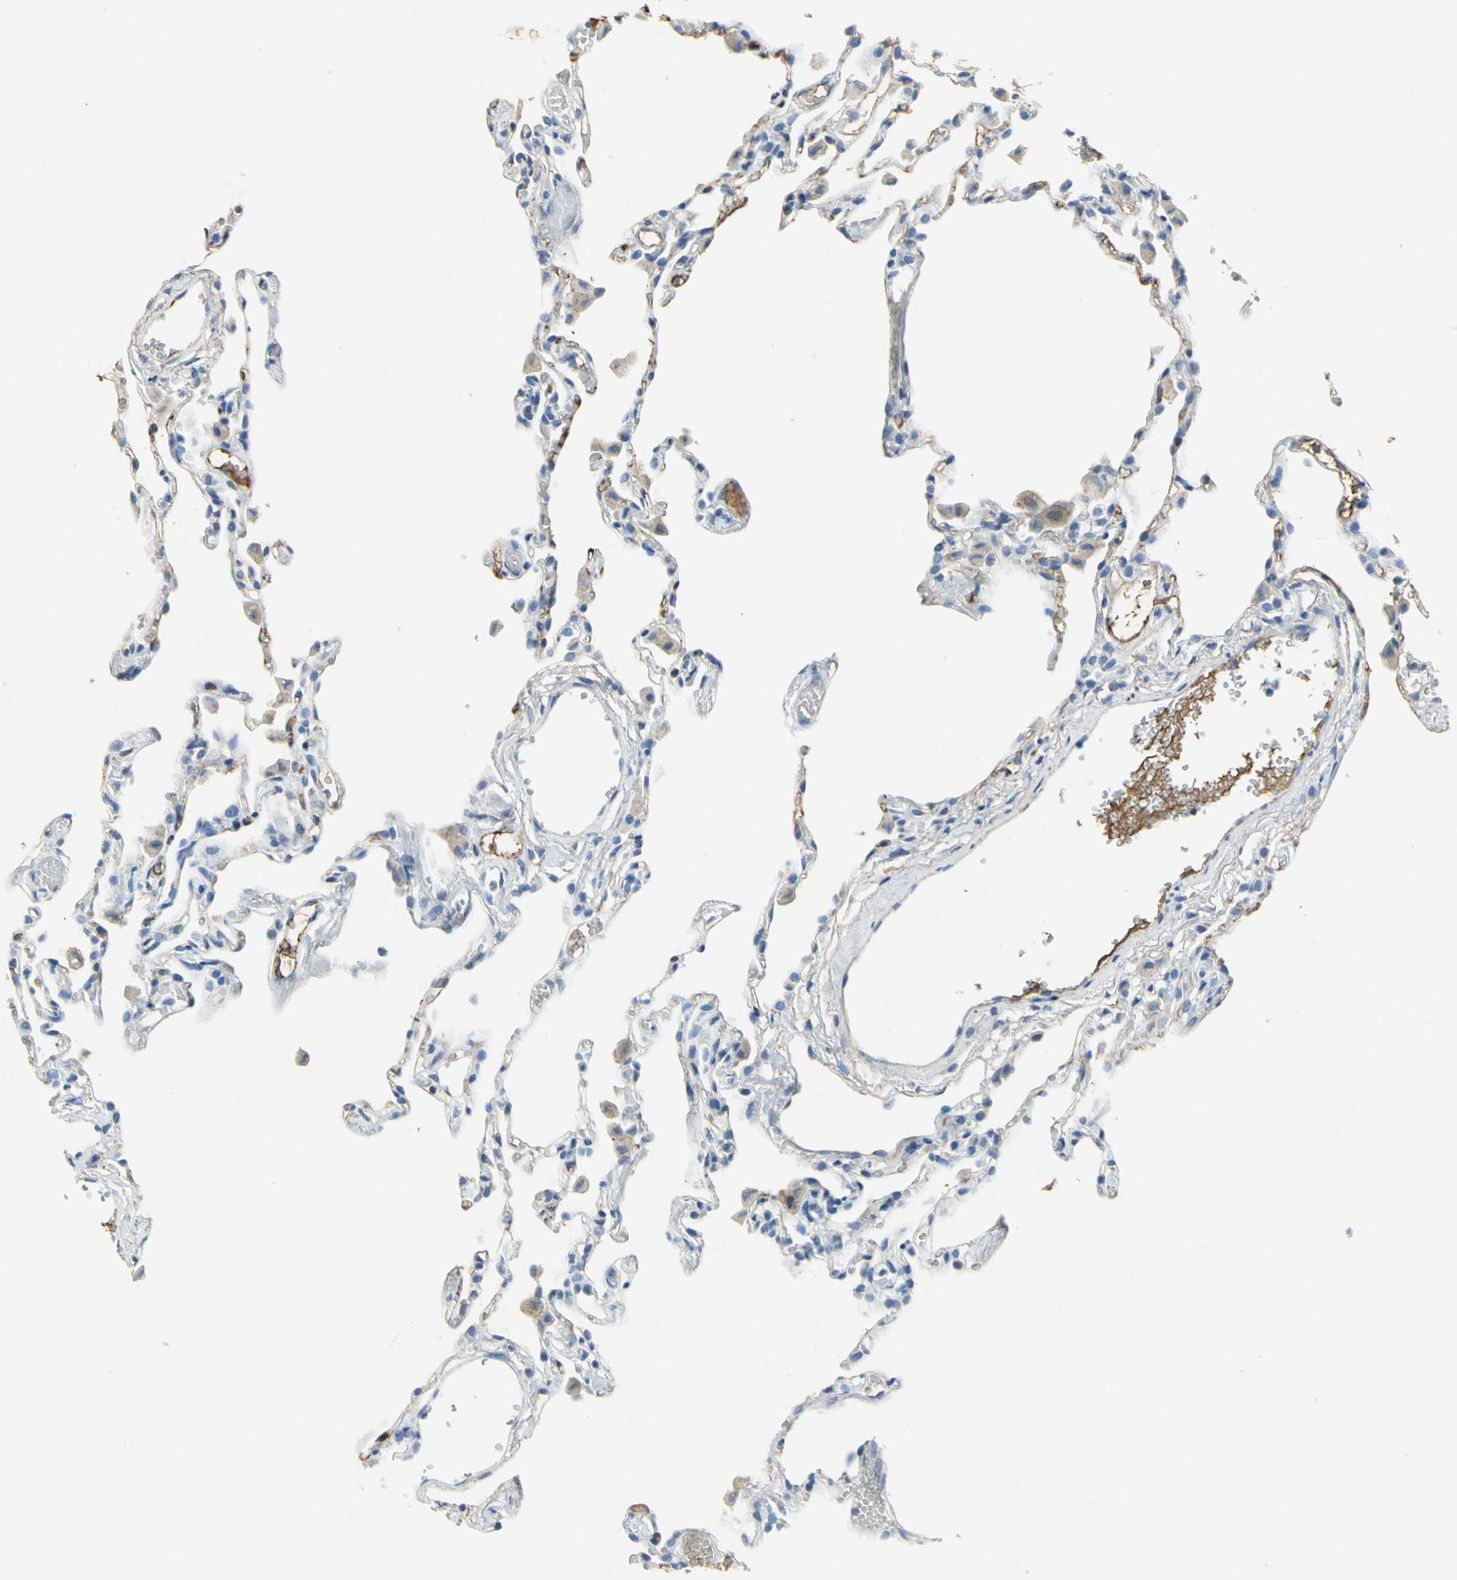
{"staining": {"intensity": "moderate", "quantity": "25%-75%", "location": "cytoplasmic/membranous"}, "tissue": "lung", "cell_type": "Alveolar cells", "image_type": "normal", "snomed": [{"axis": "morphology", "description": "Normal tissue, NOS"}, {"axis": "topography", "description": "Lung"}], "caption": "This histopathology image demonstrates IHC staining of unremarkable human lung, with medium moderate cytoplasmic/membranous positivity in approximately 25%-75% of alveolar cells.", "gene": "GYG2", "patient": {"sex": "female", "age": 49}}